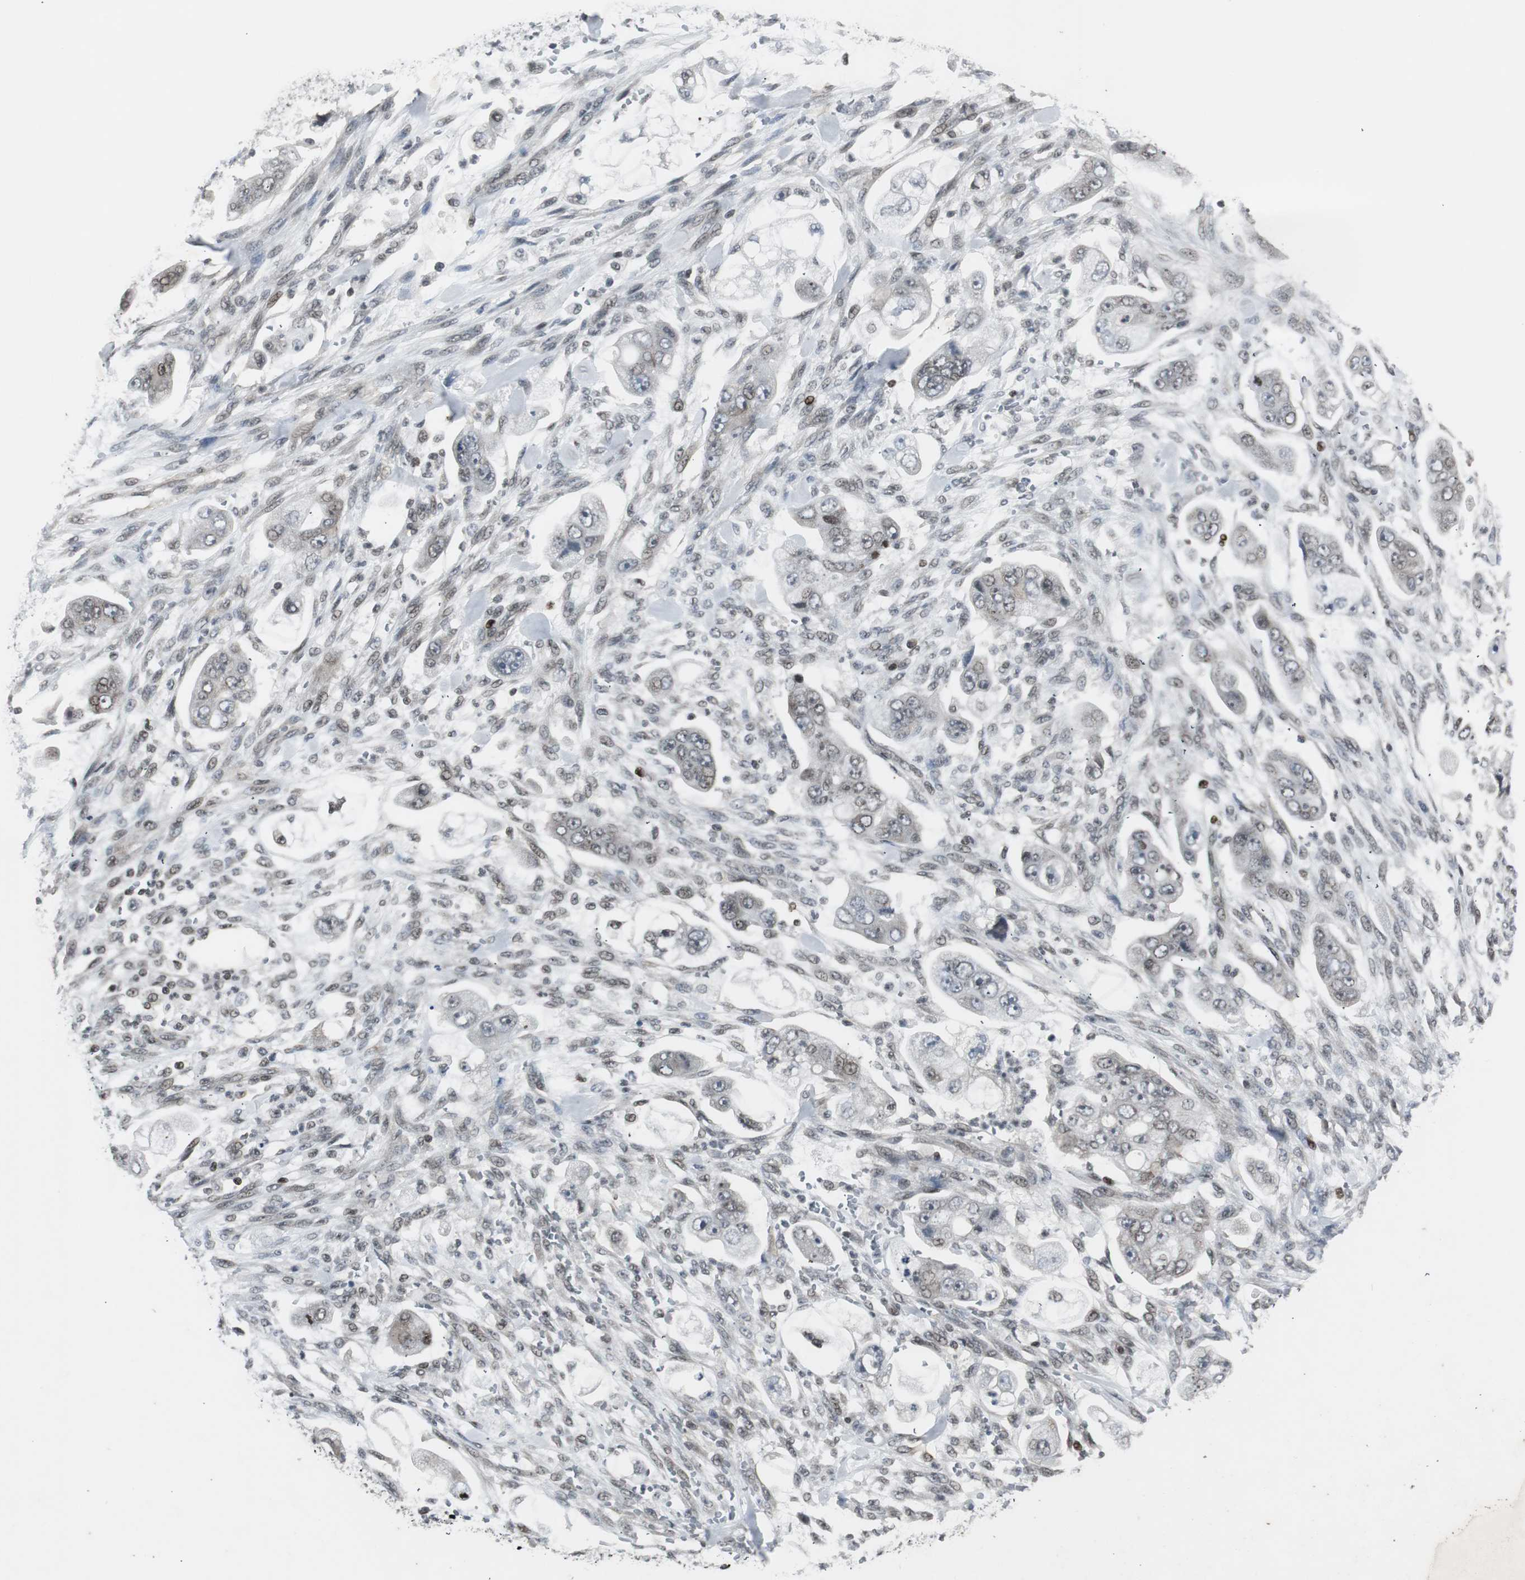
{"staining": {"intensity": "weak", "quantity": "<25%", "location": "cytoplasmic/membranous,nuclear"}, "tissue": "stomach cancer", "cell_type": "Tumor cells", "image_type": "cancer", "snomed": [{"axis": "morphology", "description": "Adenocarcinoma, NOS"}, {"axis": "topography", "description": "Stomach"}], "caption": "High power microscopy micrograph of an immunohistochemistry photomicrograph of stomach adenocarcinoma, revealing no significant positivity in tumor cells.", "gene": "MPG", "patient": {"sex": "male", "age": 62}}